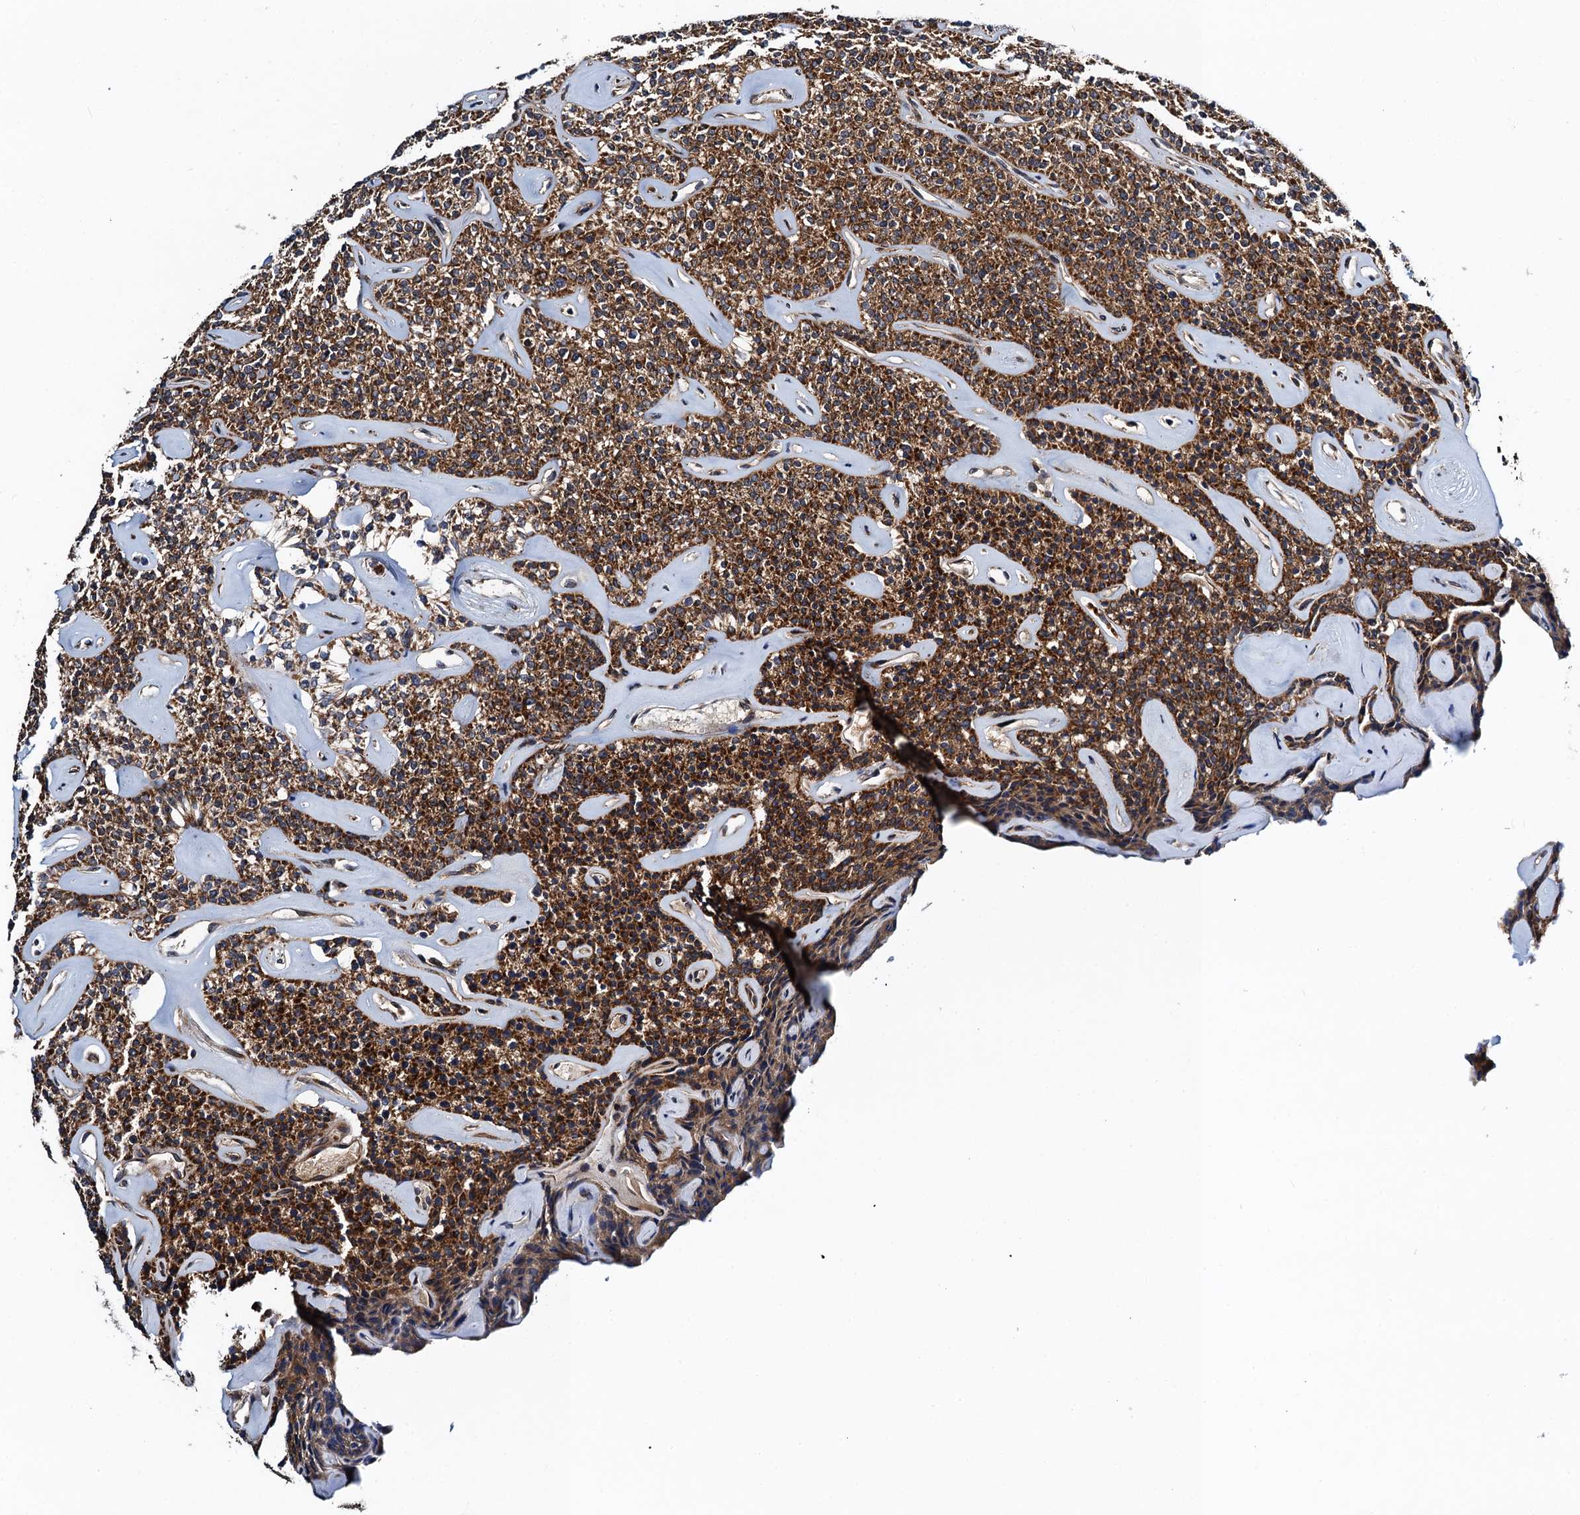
{"staining": {"intensity": "strong", "quantity": ">75%", "location": "cytoplasmic/membranous"}, "tissue": "parathyroid gland", "cell_type": "Glandular cells", "image_type": "normal", "snomed": [{"axis": "morphology", "description": "Normal tissue, NOS"}, {"axis": "topography", "description": "Parathyroid gland"}], "caption": "Glandular cells show strong cytoplasmic/membranous expression in approximately >75% of cells in unremarkable parathyroid gland. Using DAB (3,3'-diaminobenzidine) (brown) and hematoxylin (blue) stains, captured at high magnification using brightfield microscopy.", "gene": "MDM1", "patient": {"sex": "male", "age": 46}}